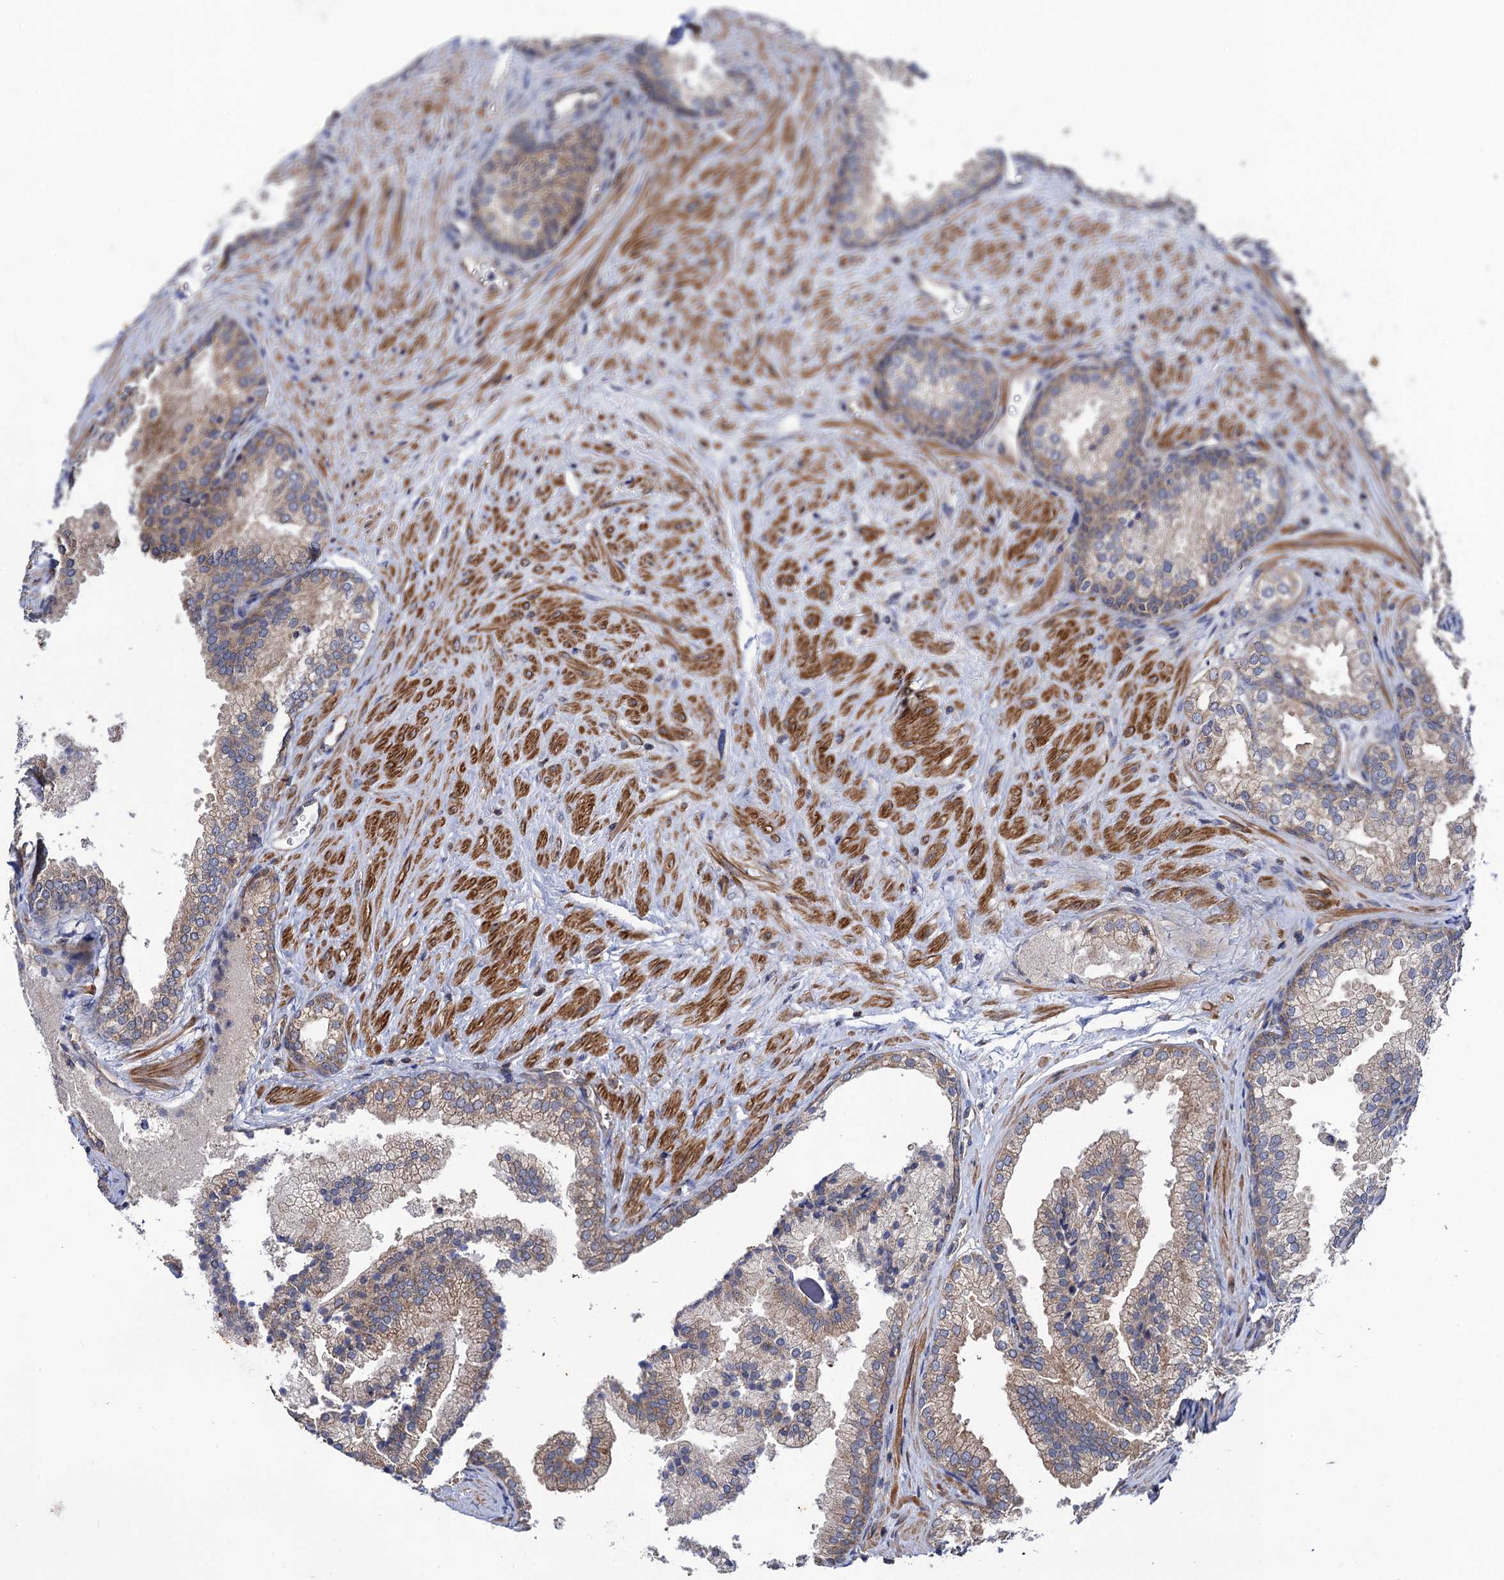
{"staining": {"intensity": "weak", "quantity": ">75%", "location": "cytoplasmic/membranous"}, "tissue": "prostate", "cell_type": "Glandular cells", "image_type": "normal", "snomed": [{"axis": "morphology", "description": "Normal tissue, NOS"}, {"axis": "topography", "description": "Prostate"}], "caption": "This micrograph demonstrates benign prostate stained with immunohistochemistry to label a protein in brown. The cytoplasmic/membranous of glandular cells show weak positivity for the protein. Nuclei are counter-stained blue.", "gene": "DYDC1", "patient": {"sex": "male", "age": 76}}